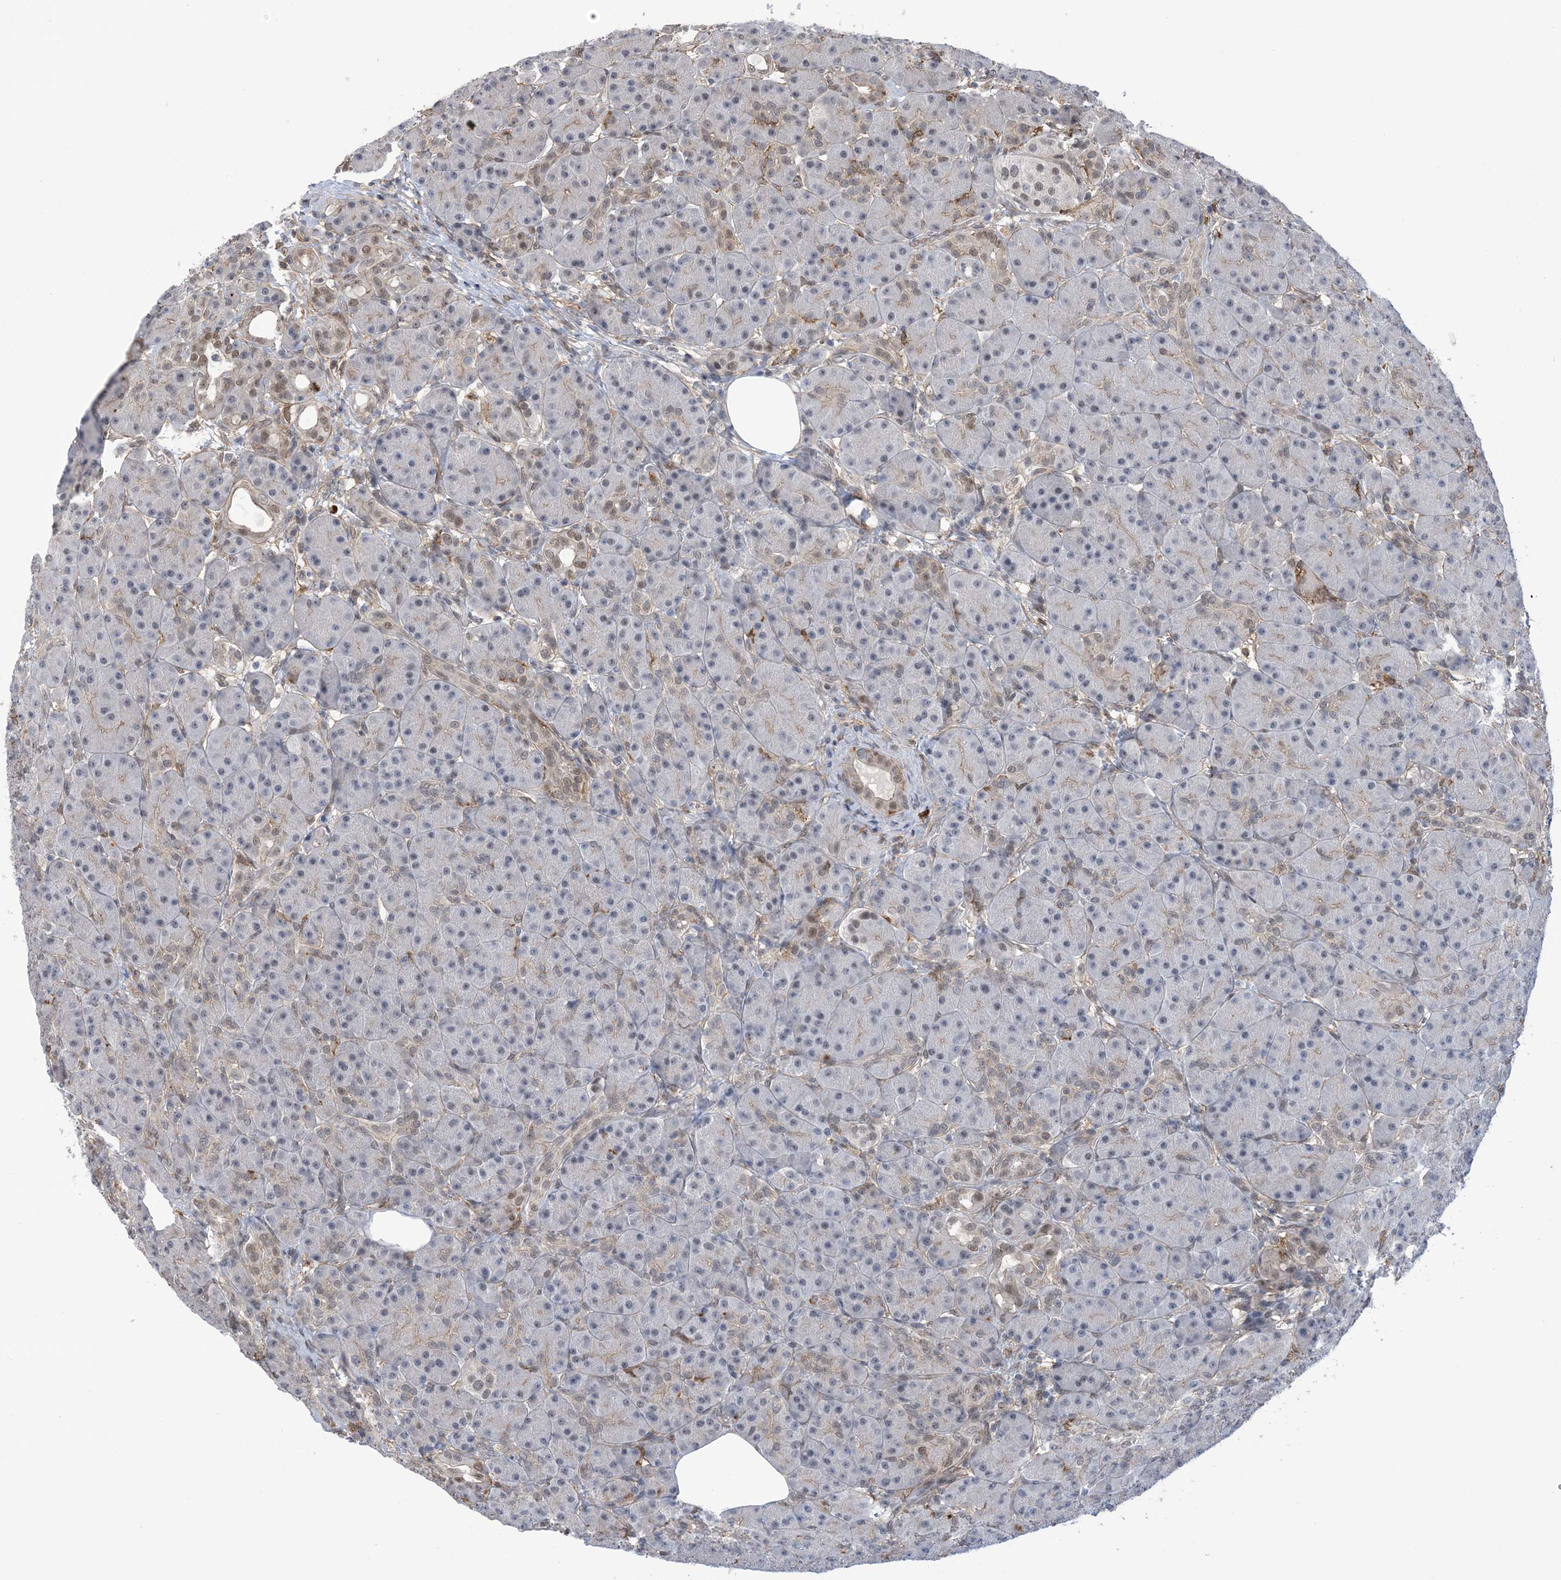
{"staining": {"intensity": "weak", "quantity": "<25%", "location": "nuclear"}, "tissue": "pancreas", "cell_type": "Exocrine glandular cells", "image_type": "normal", "snomed": [{"axis": "morphology", "description": "Normal tissue, NOS"}, {"axis": "topography", "description": "Pancreas"}], "caption": "DAB (3,3'-diaminobenzidine) immunohistochemical staining of unremarkable pancreas displays no significant positivity in exocrine glandular cells. (Brightfield microscopy of DAB (3,3'-diaminobenzidine) IHC at high magnification).", "gene": "ZNF8", "patient": {"sex": "male", "age": 63}}